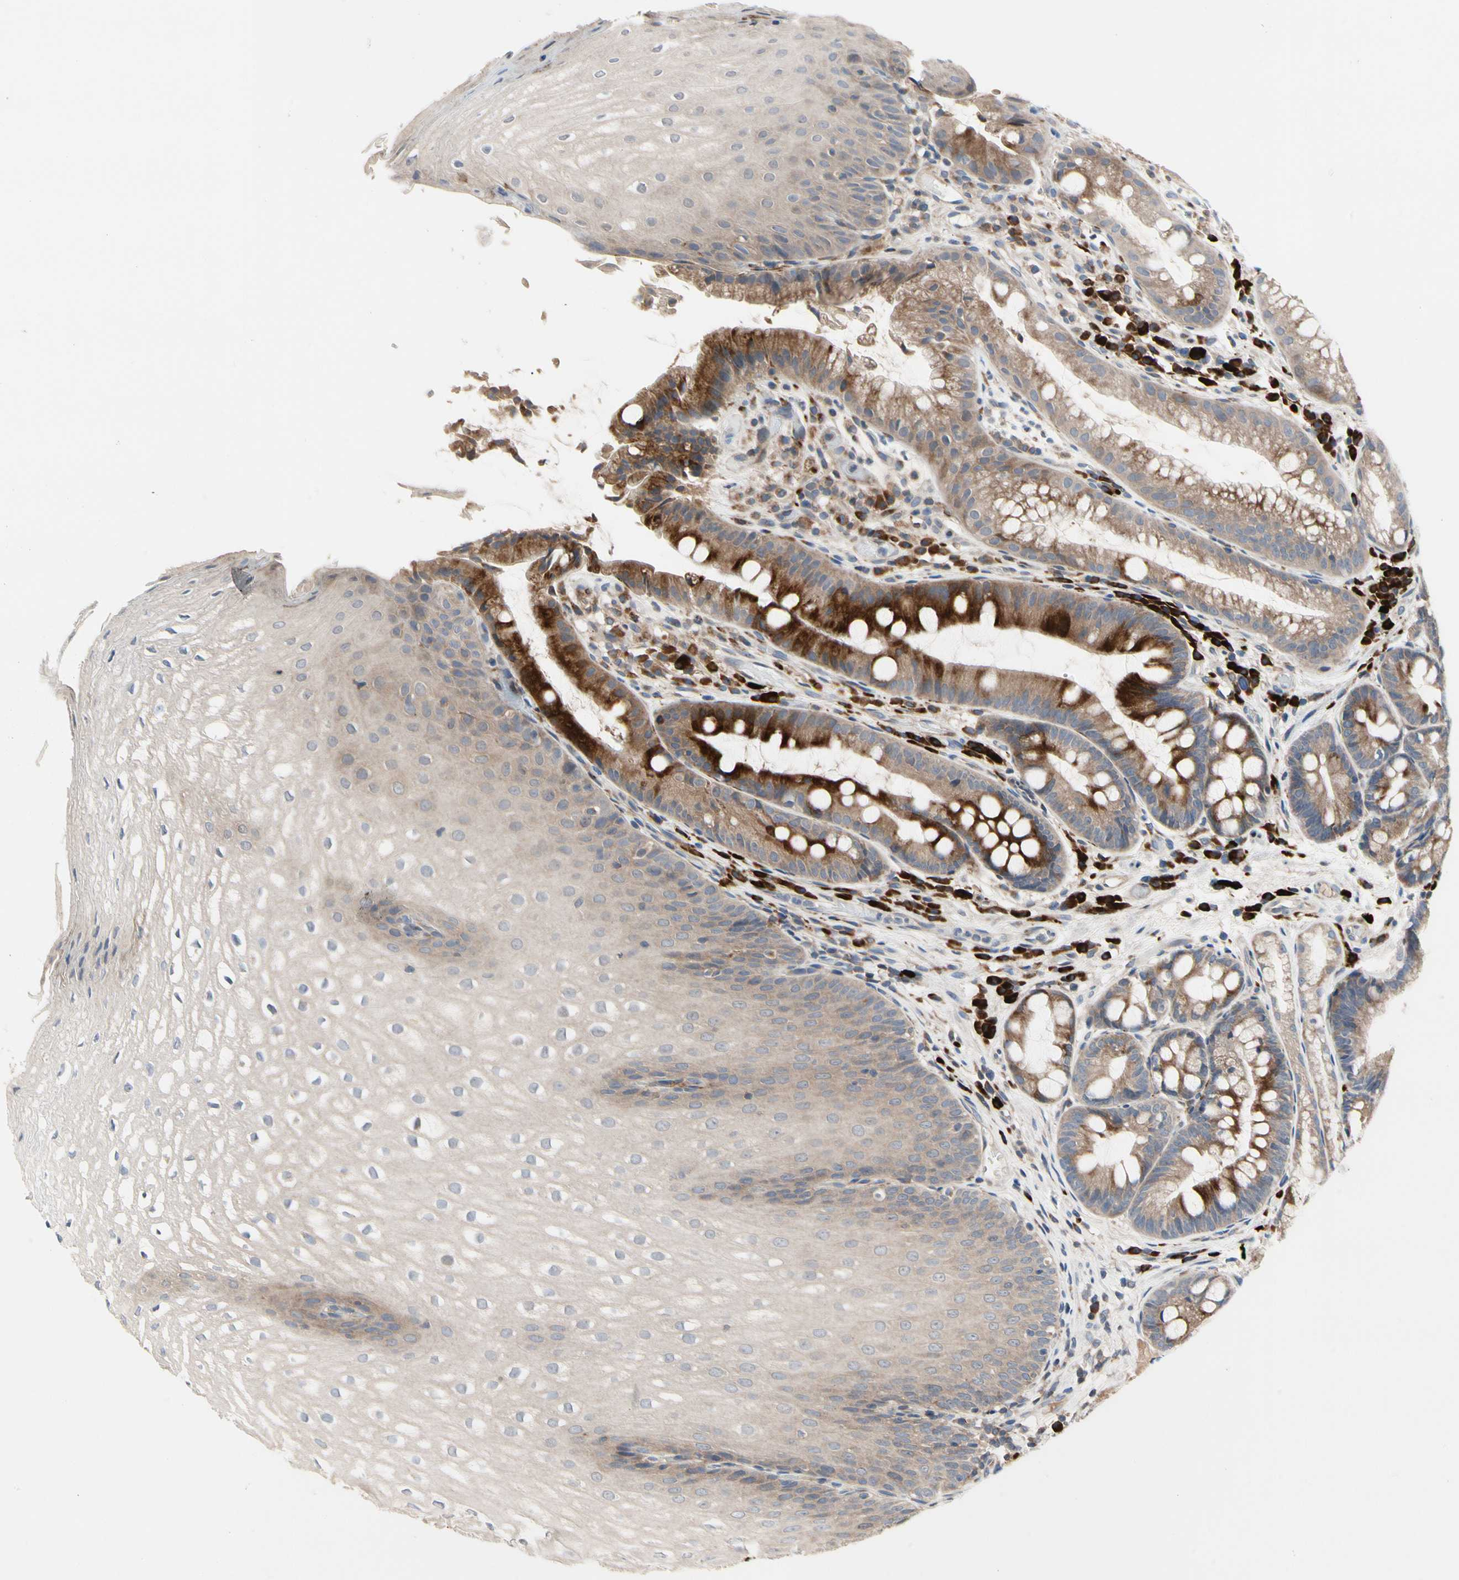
{"staining": {"intensity": "moderate", "quantity": "25%-75%", "location": "cytoplasmic/membranous"}, "tissue": "stomach", "cell_type": "Glandular cells", "image_type": "normal", "snomed": [{"axis": "morphology", "description": "Normal tissue, NOS"}, {"axis": "topography", "description": "Stomach, upper"}], "caption": "This micrograph shows immunohistochemistry (IHC) staining of benign stomach, with medium moderate cytoplasmic/membranous positivity in approximately 25%-75% of glandular cells.", "gene": "MMEL1", "patient": {"sex": "male", "age": 72}}